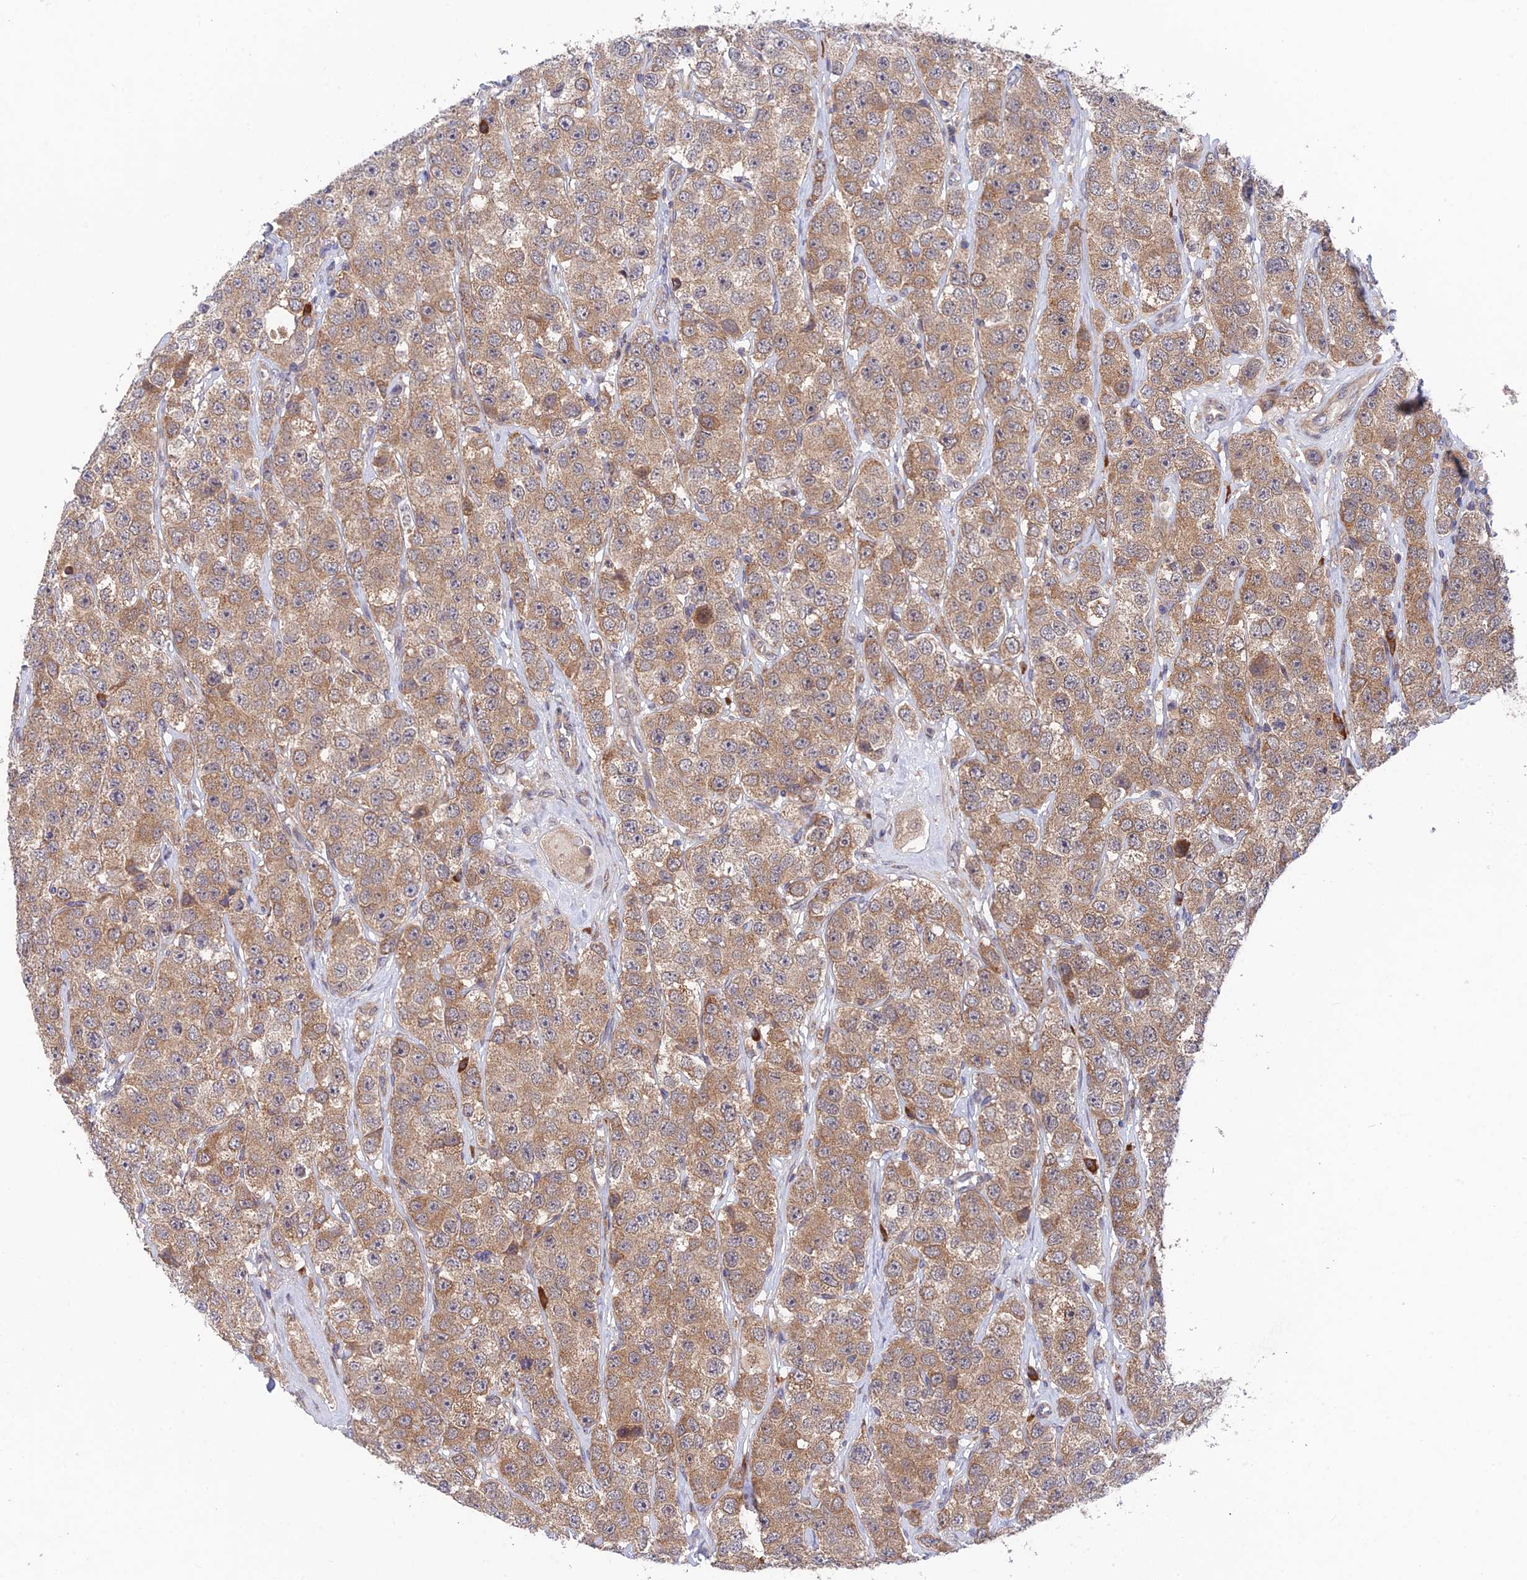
{"staining": {"intensity": "moderate", "quantity": ">75%", "location": "cytoplasmic/membranous"}, "tissue": "testis cancer", "cell_type": "Tumor cells", "image_type": "cancer", "snomed": [{"axis": "morphology", "description": "Seminoma, NOS"}, {"axis": "topography", "description": "Testis"}], "caption": "A micrograph showing moderate cytoplasmic/membranous positivity in about >75% of tumor cells in testis seminoma, as visualized by brown immunohistochemical staining.", "gene": "UROS", "patient": {"sex": "male", "age": 28}}